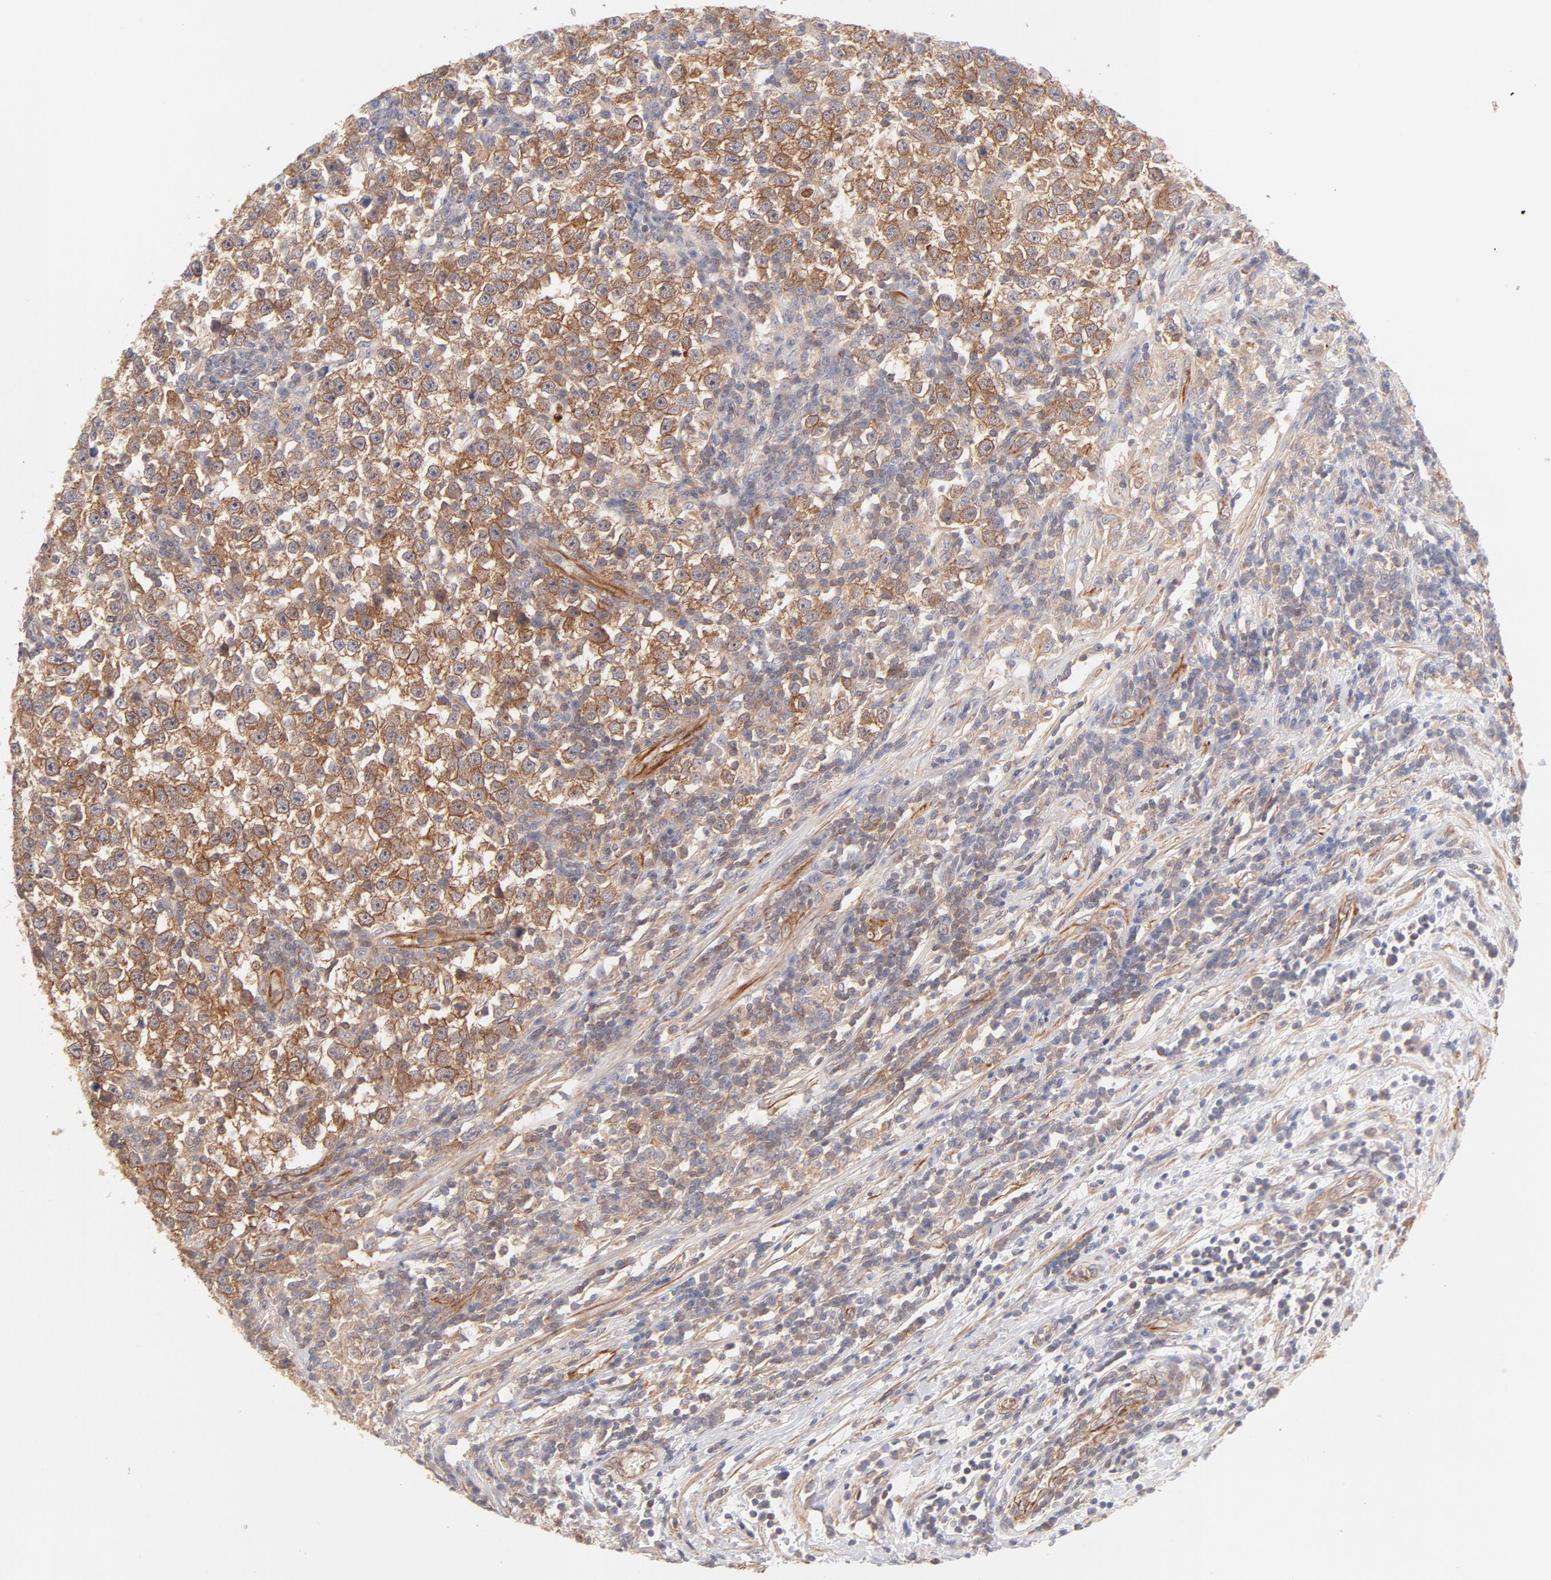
{"staining": {"intensity": "moderate", "quantity": ">75%", "location": "cytoplasmic/membranous"}, "tissue": "testis cancer", "cell_type": "Tumor cells", "image_type": "cancer", "snomed": [{"axis": "morphology", "description": "Seminoma, NOS"}, {"axis": "topography", "description": "Testis"}], "caption": "A high-resolution micrograph shows IHC staining of testis cancer, which reveals moderate cytoplasmic/membranous staining in approximately >75% of tumor cells.", "gene": "LDLRAP1", "patient": {"sex": "male", "age": 43}}